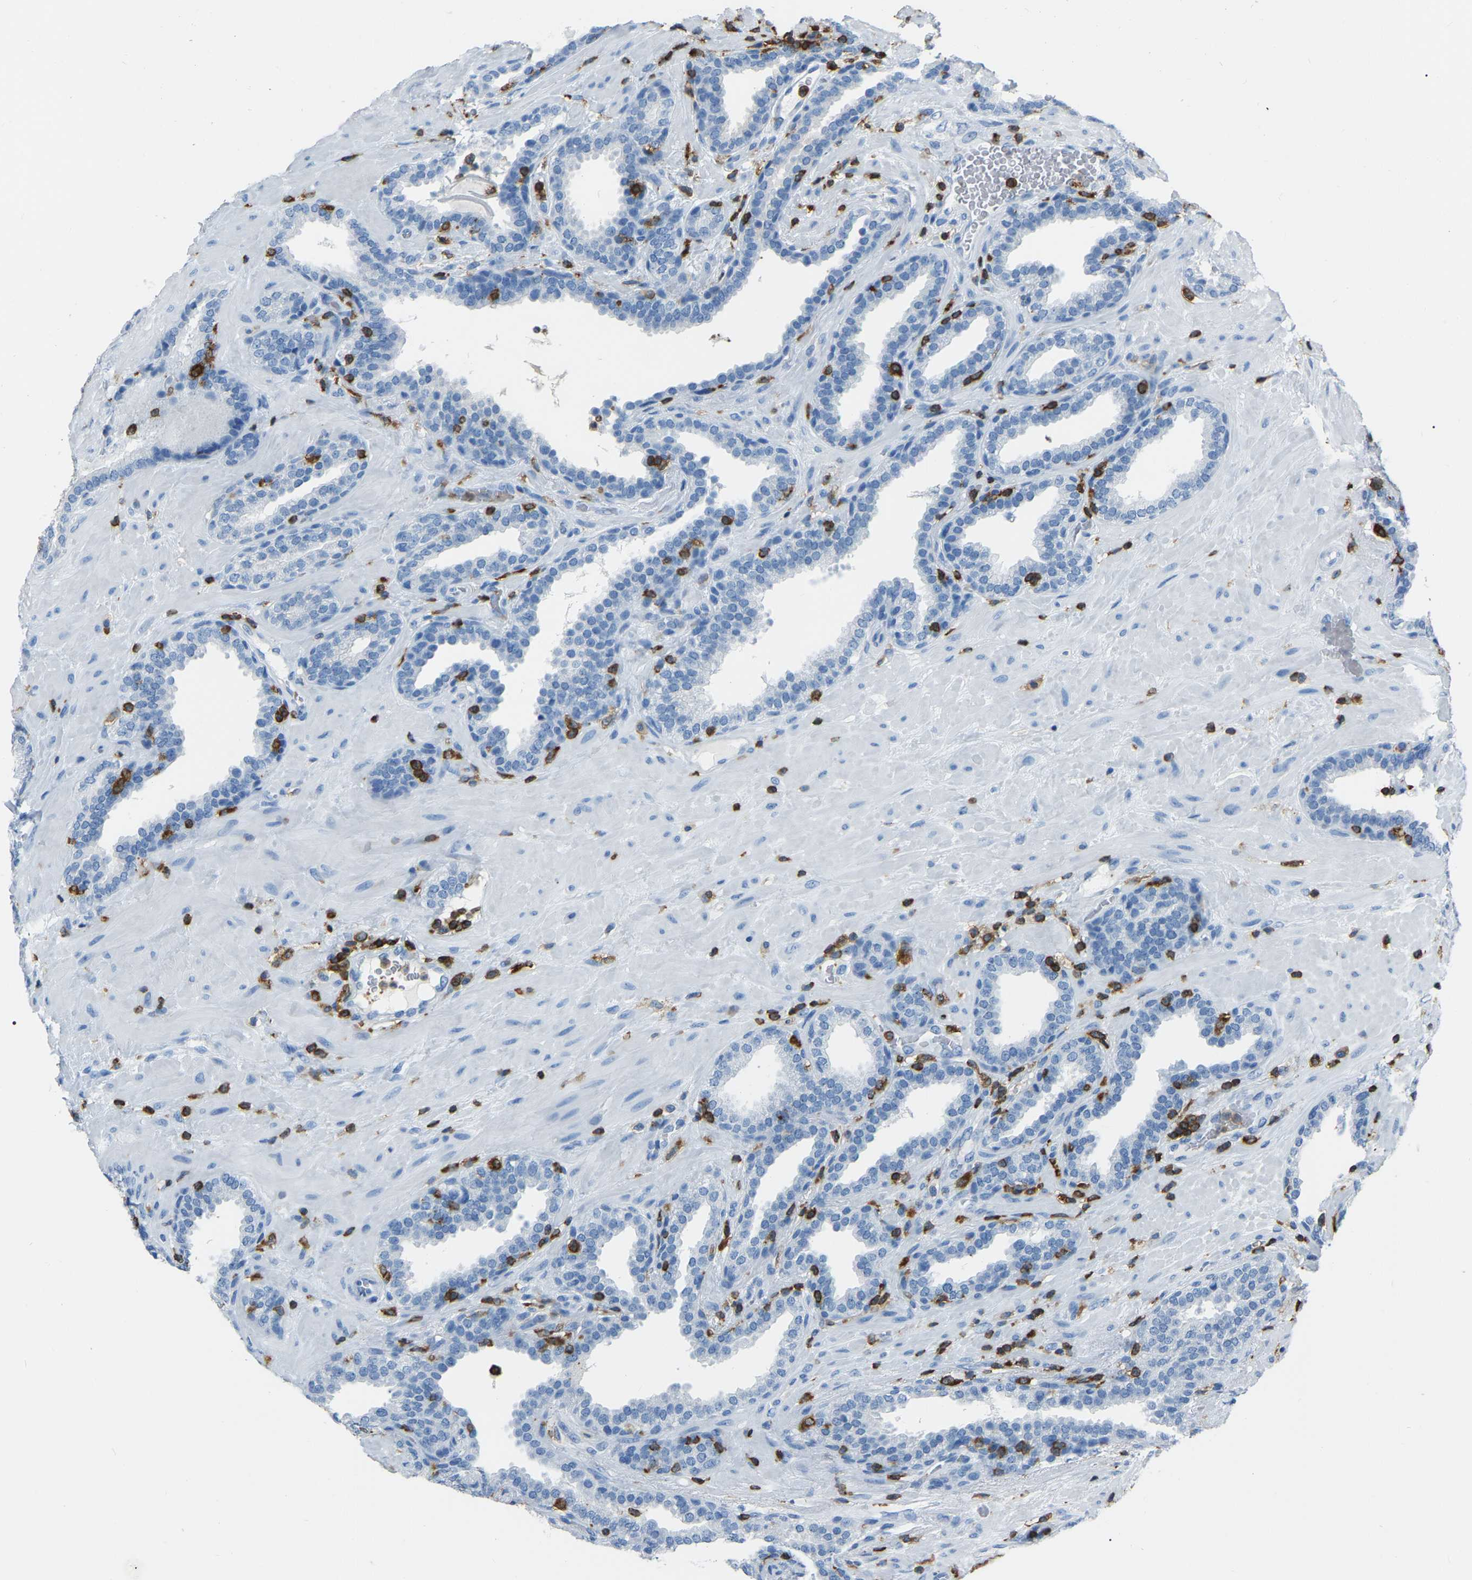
{"staining": {"intensity": "negative", "quantity": "none", "location": "none"}, "tissue": "prostate", "cell_type": "Glandular cells", "image_type": "normal", "snomed": [{"axis": "morphology", "description": "Normal tissue, NOS"}, {"axis": "topography", "description": "Prostate"}], "caption": "Histopathology image shows no significant protein expression in glandular cells of unremarkable prostate.", "gene": "ARHGAP45", "patient": {"sex": "male", "age": 51}}